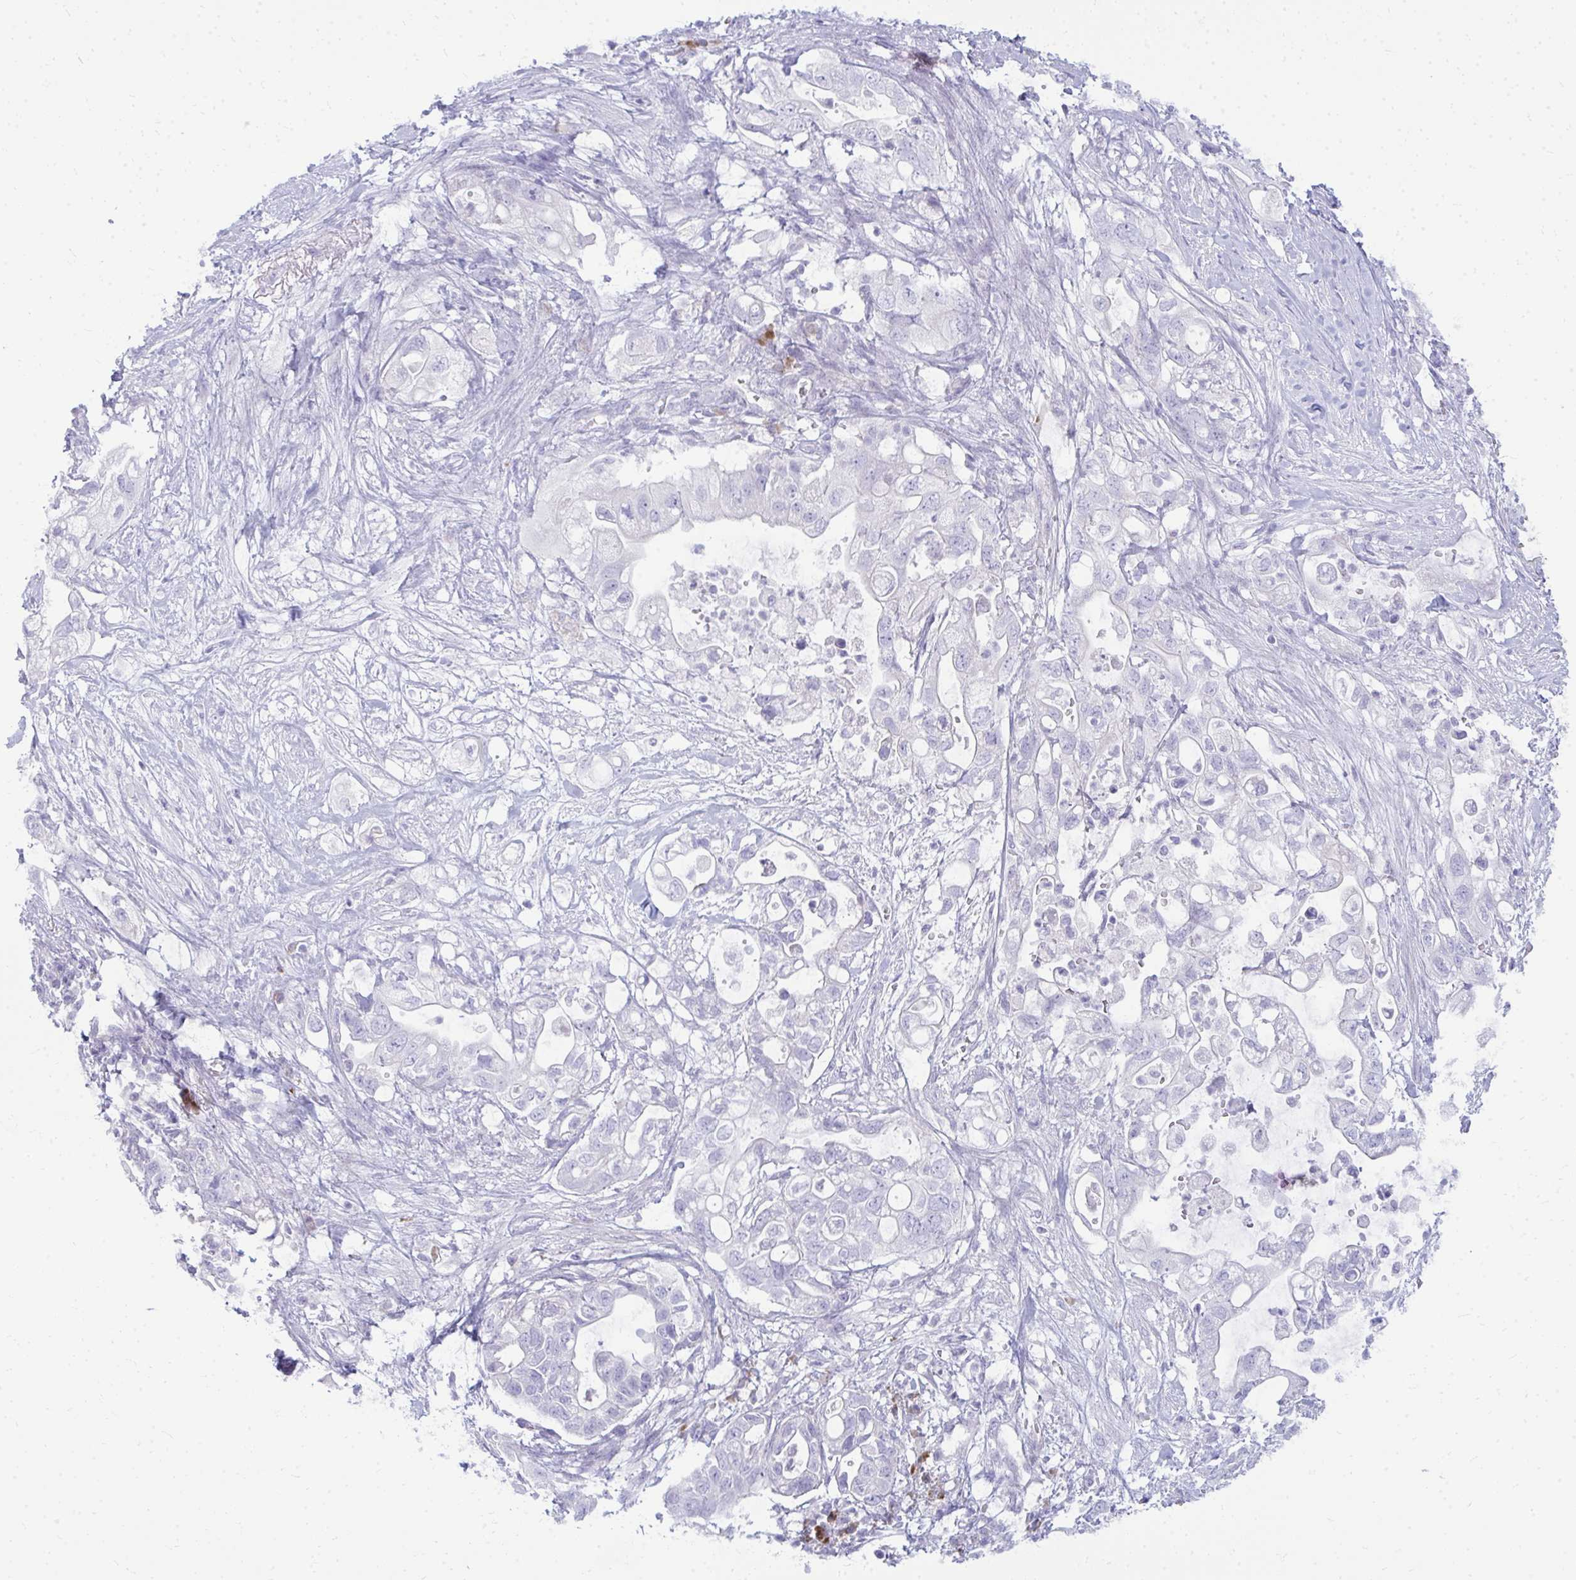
{"staining": {"intensity": "negative", "quantity": "none", "location": "none"}, "tissue": "pancreatic cancer", "cell_type": "Tumor cells", "image_type": "cancer", "snomed": [{"axis": "morphology", "description": "Adenocarcinoma, NOS"}, {"axis": "topography", "description": "Pancreas"}], "caption": "A photomicrograph of human adenocarcinoma (pancreatic) is negative for staining in tumor cells.", "gene": "TSPEAR", "patient": {"sex": "female", "age": 72}}